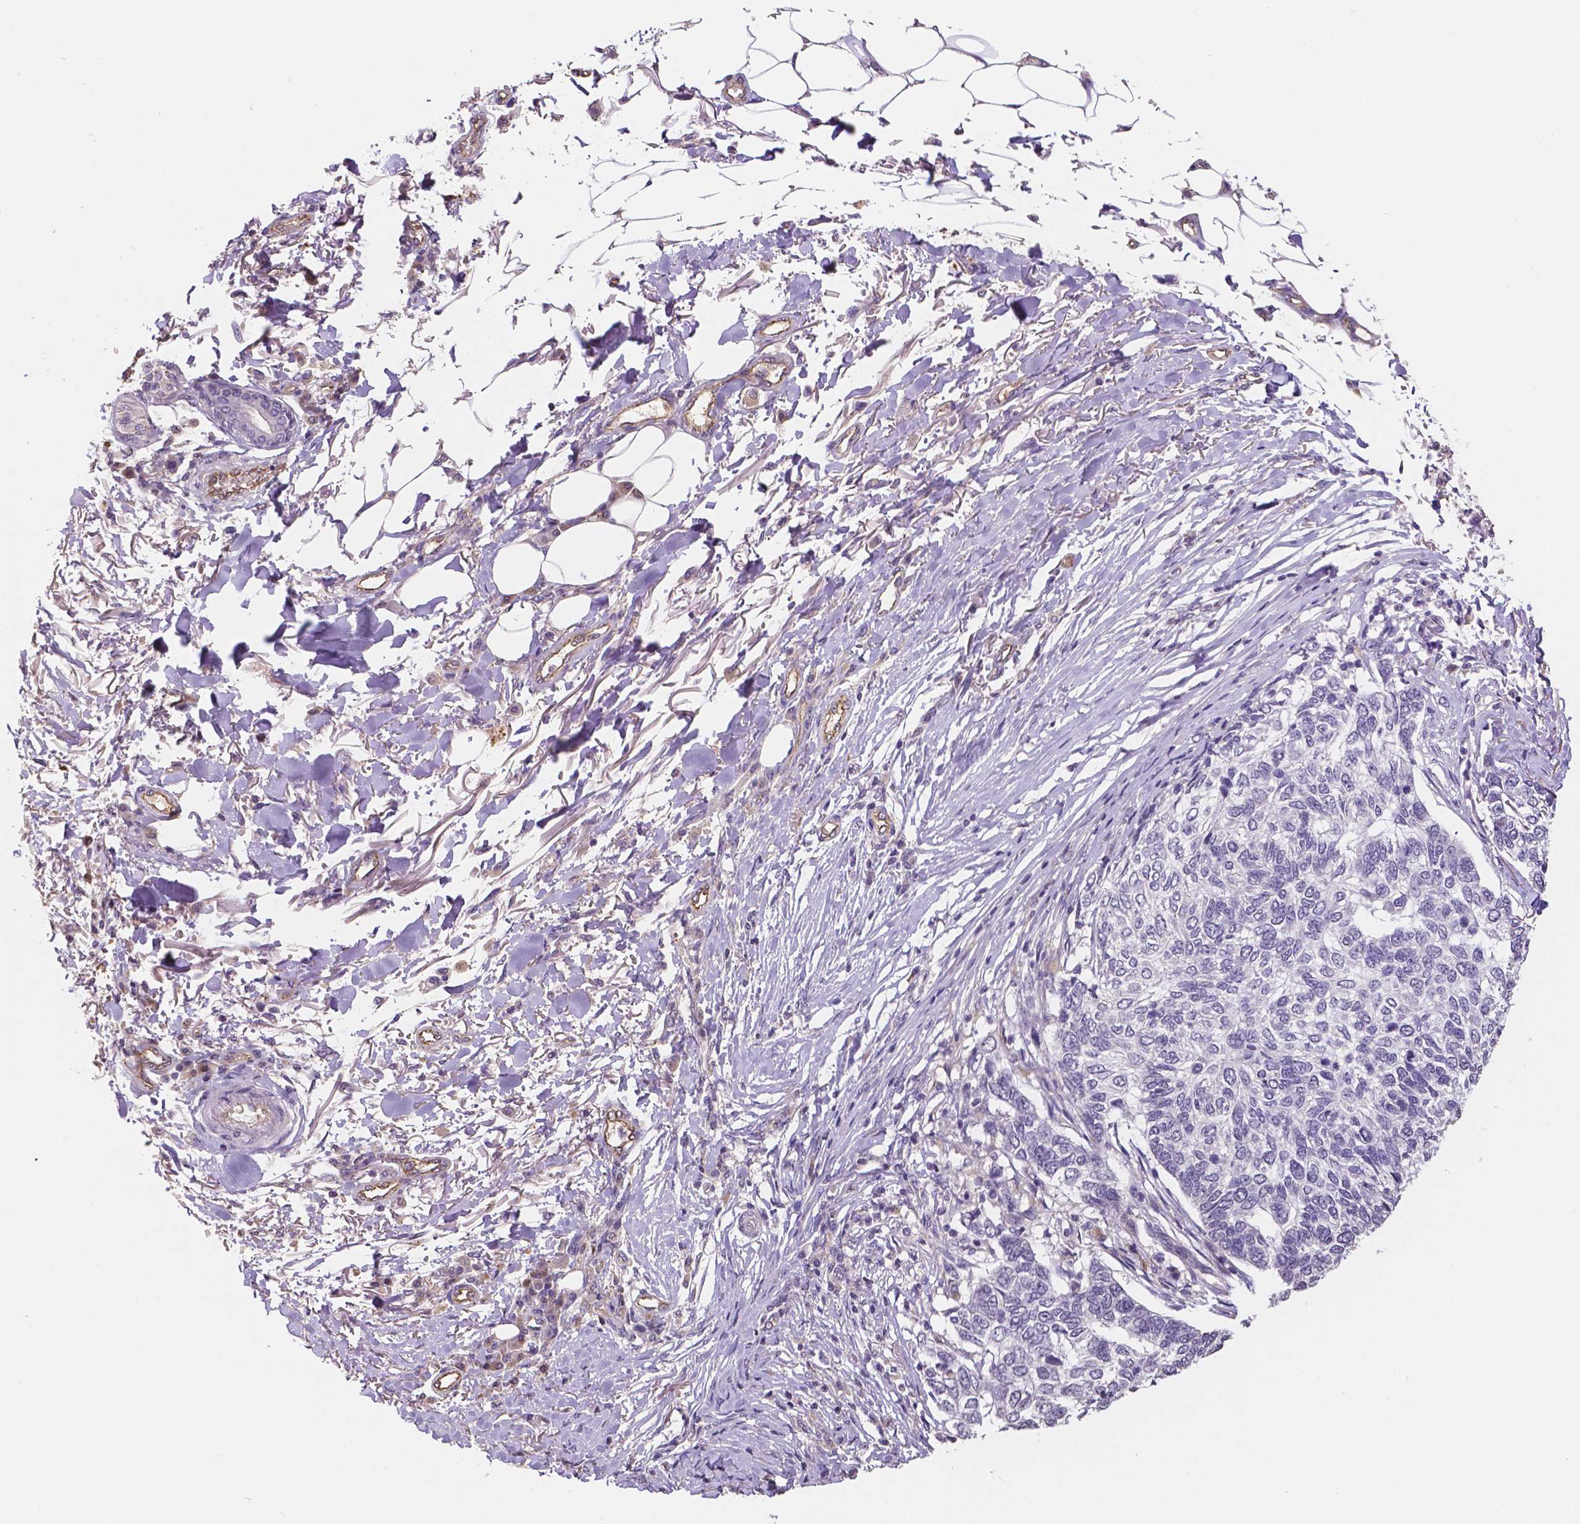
{"staining": {"intensity": "negative", "quantity": "none", "location": "none"}, "tissue": "skin cancer", "cell_type": "Tumor cells", "image_type": "cancer", "snomed": [{"axis": "morphology", "description": "Basal cell carcinoma"}, {"axis": "topography", "description": "Skin"}], "caption": "Human skin basal cell carcinoma stained for a protein using immunohistochemistry (IHC) exhibits no positivity in tumor cells.", "gene": "ELAVL2", "patient": {"sex": "female", "age": 65}}